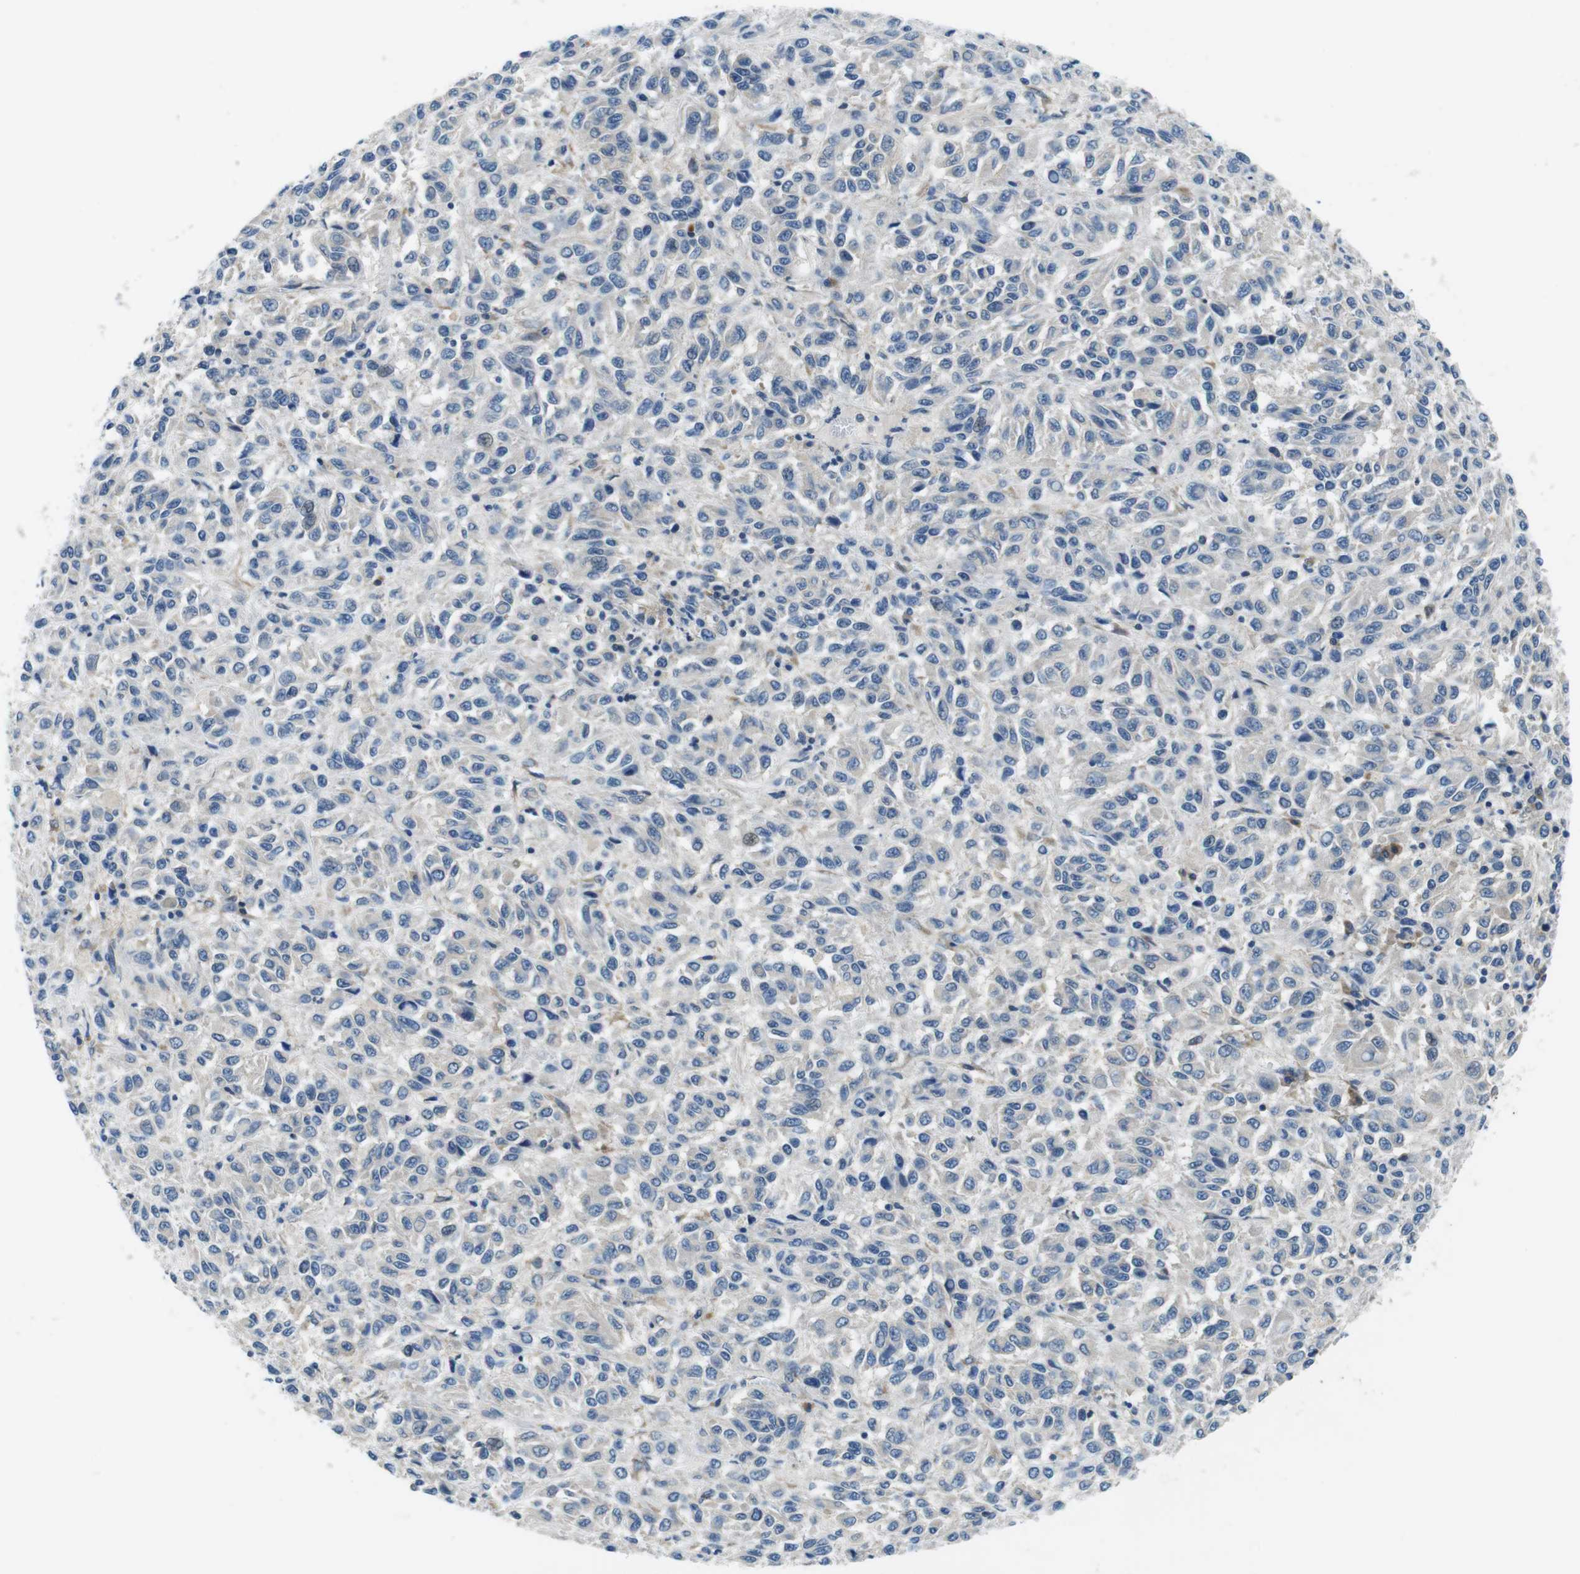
{"staining": {"intensity": "negative", "quantity": "none", "location": "none"}, "tissue": "melanoma", "cell_type": "Tumor cells", "image_type": "cancer", "snomed": [{"axis": "morphology", "description": "Malignant melanoma, Metastatic site"}, {"axis": "topography", "description": "Lung"}], "caption": "Histopathology image shows no significant protein expression in tumor cells of malignant melanoma (metastatic site).", "gene": "EIF2B5", "patient": {"sex": "male", "age": 64}}